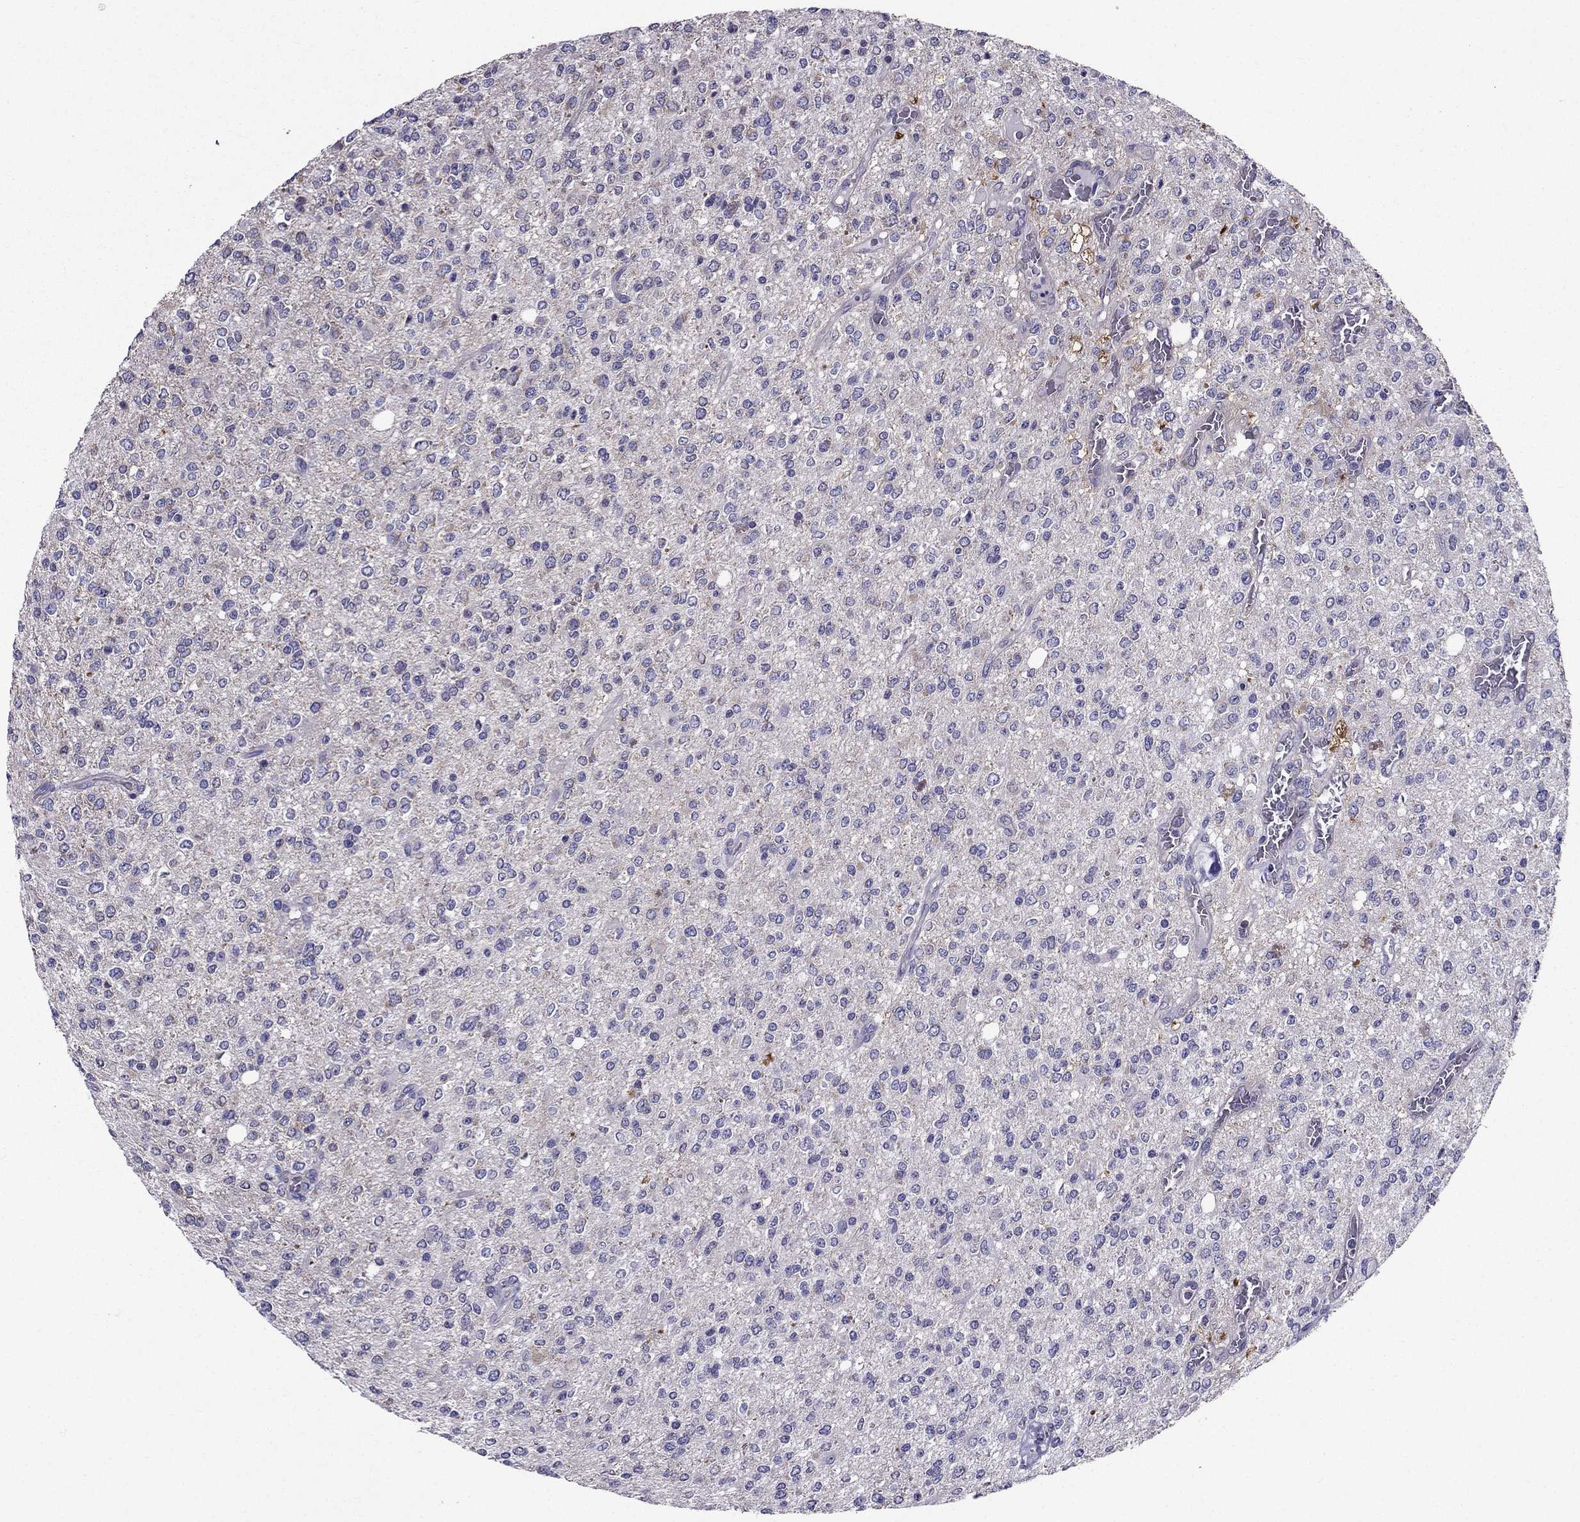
{"staining": {"intensity": "negative", "quantity": "none", "location": "none"}, "tissue": "glioma", "cell_type": "Tumor cells", "image_type": "cancer", "snomed": [{"axis": "morphology", "description": "Glioma, malignant, Low grade"}, {"axis": "topography", "description": "Brain"}], "caption": "DAB (3,3'-diaminobenzidine) immunohistochemical staining of human malignant glioma (low-grade) demonstrates no significant staining in tumor cells.", "gene": "AAK1", "patient": {"sex": "male", "age": 67}}